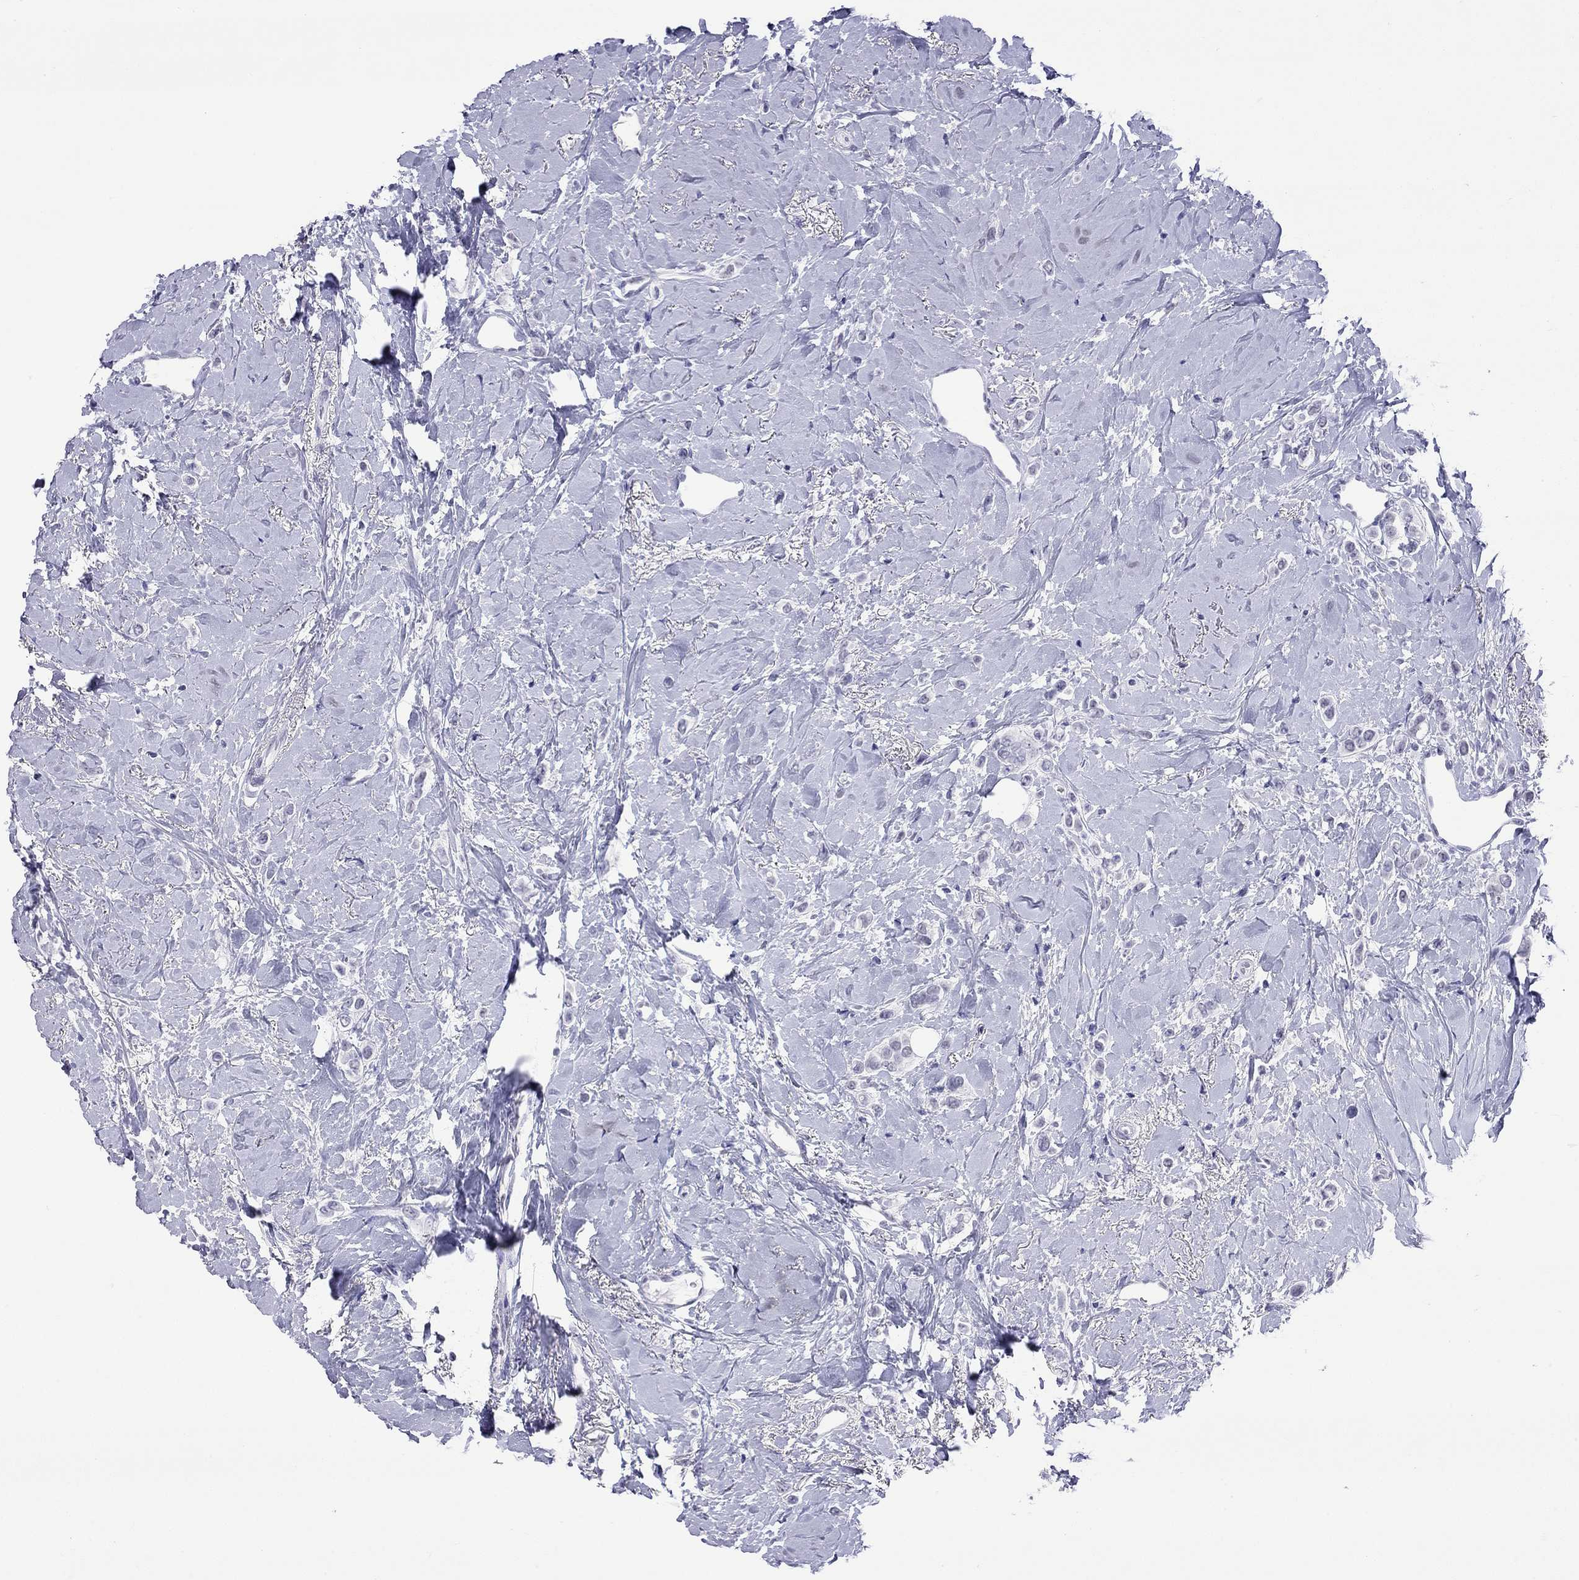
{"staining": {"intensity": "negative", "quantity": "none", "location": "none"}, "tissue": "breast cancer", "cell_type": "Tumor cells", "image_type": "cancer", "snomed": [{"axis": "morphology", "description": "Lobular carcinoma"}, {"axis": "topography", "description": "Breast"}], "caption": "Tumor cells show no significant protein positivity in breast cancer.", "gene": "SLC30A8", "patient": {"sex": "female", "age": 66}}